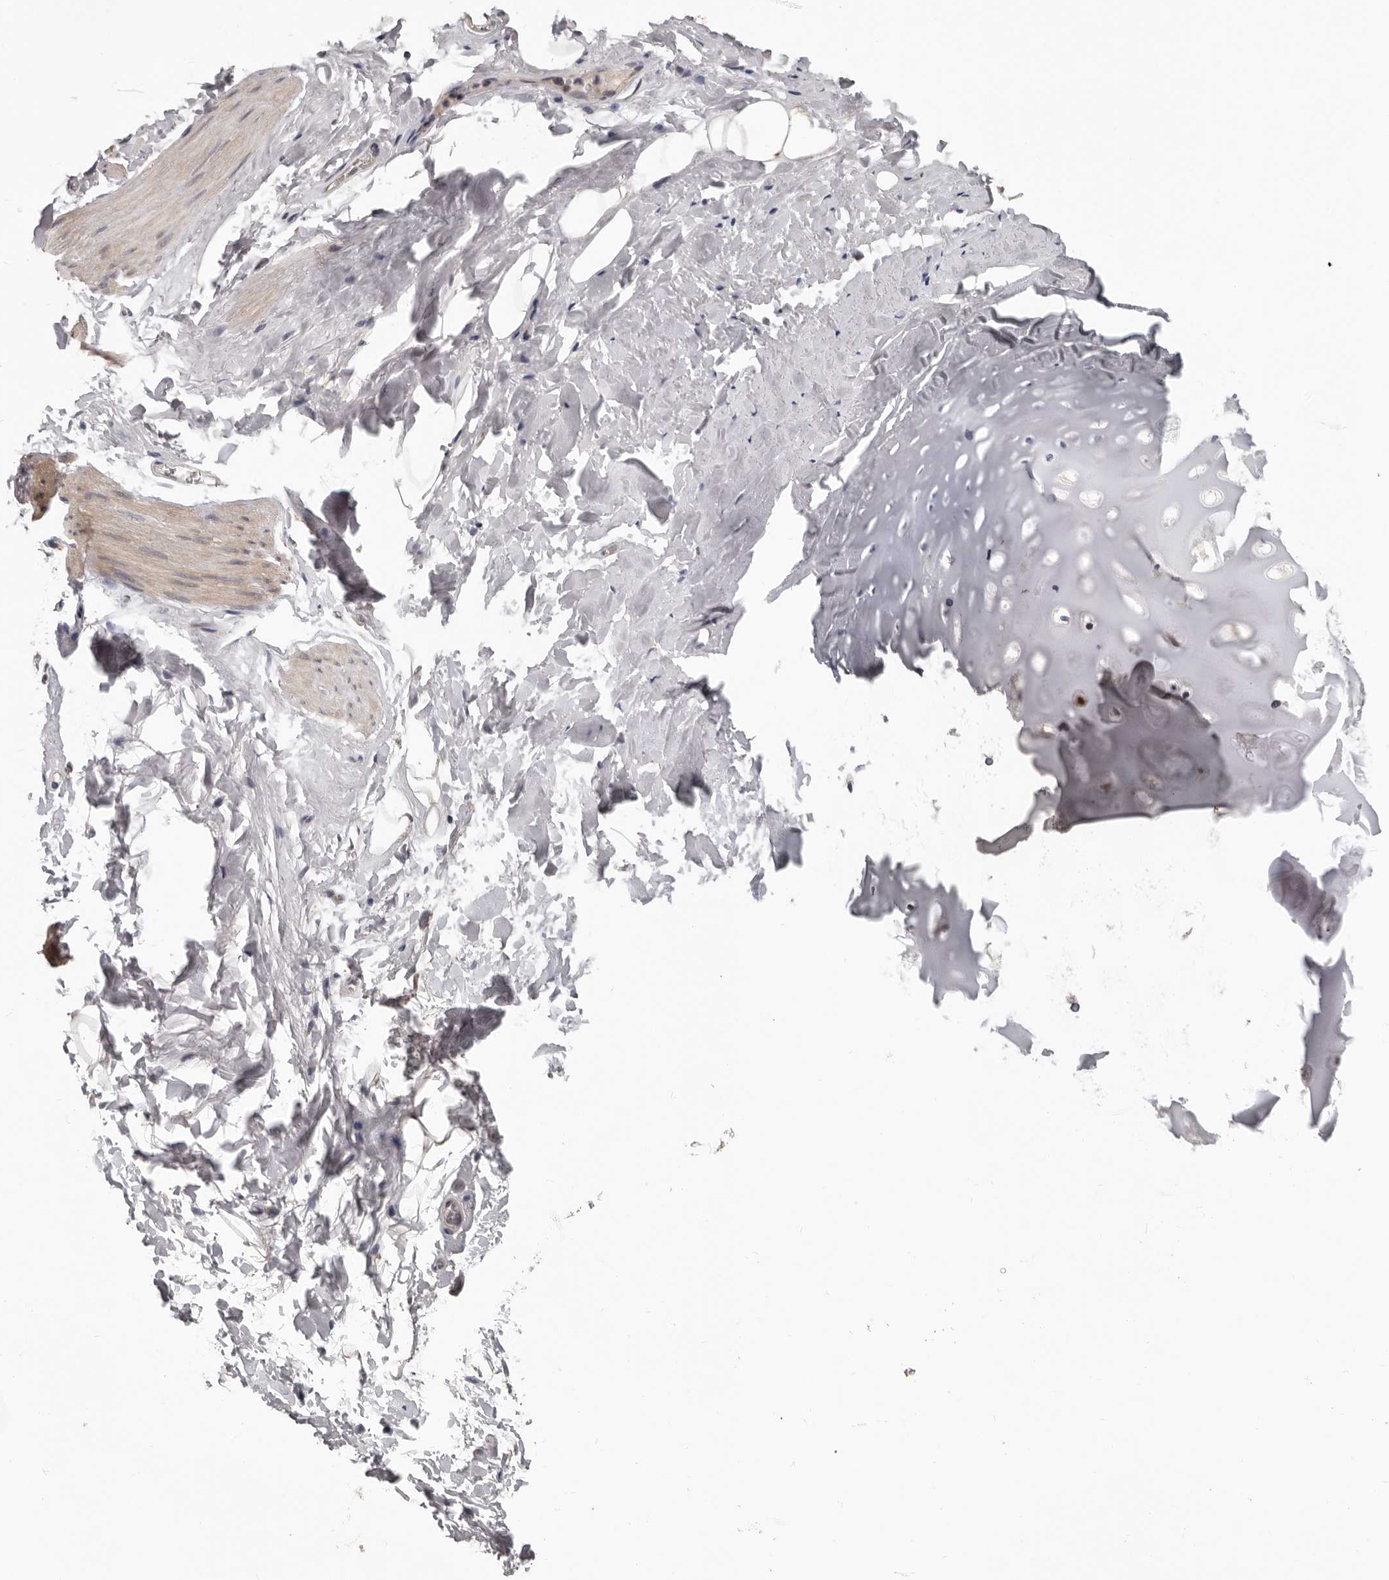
{"staining": {"intensity": "negative", "quantity": "none", "location": "none"}, "tissue": "adipose tissue", "cell_type": "Adipocytes", "image_type": "normal", "snomed": [{"axis": "morphology", "description": "Normal tissue, NOS"}, {"axis": "topography", "description": "Cartilage tissue"}], "caption": "The histopathology image shows no staining of adipocytes in unremarkable adipose tissue. (Stains: DAB (3,3'-diaminobenzidine) IHC with hematoxylin counter stain, Microscopy: brightfield microscopy at high magnification).", "gene": "RNF217", "patient": {"sex": "female", "age": 63}}